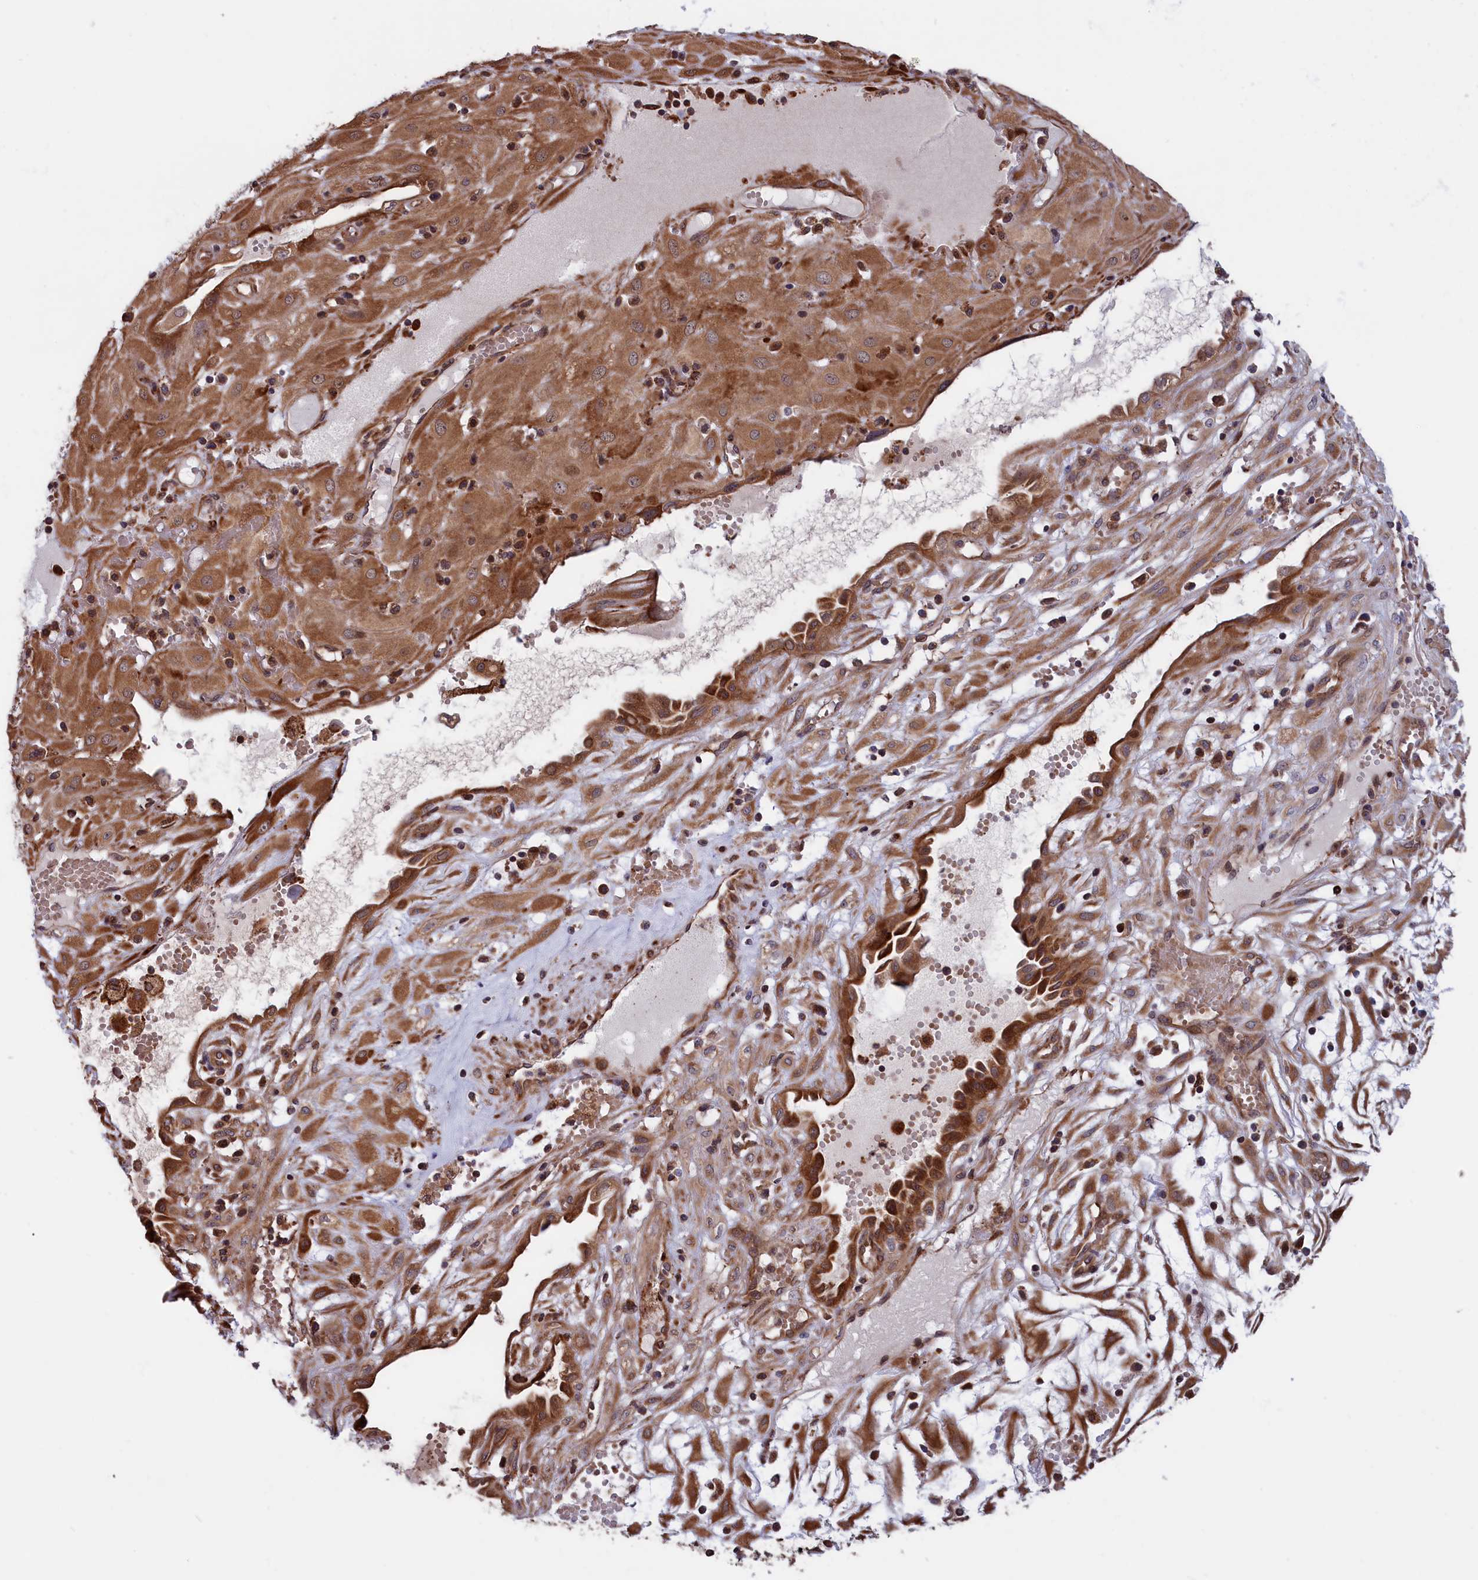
{"staining": {"intensity": "moderate", "quantity": ">75%", "location": "cytoplasmic/membranous"}, "tissue": "cervical cancer", "cell_type": "Tumor cells", "image_type": "cancer", "snomed": [{"axis": "morphology", "description": "Squamous cell carcinoma, NOS"}, {"axis": "topography", "description": "Cervix"}], "caption": "Moderate cytoplasmic/membranous positivity is appreciated in about >75% of tumor cells in squamous cell carcinoma (cervical). (Brightfield microscopy of DAB IHC at high magnification).", "gene": "PLA2G4C", "patient": {"sex": "female", "age": 36}}